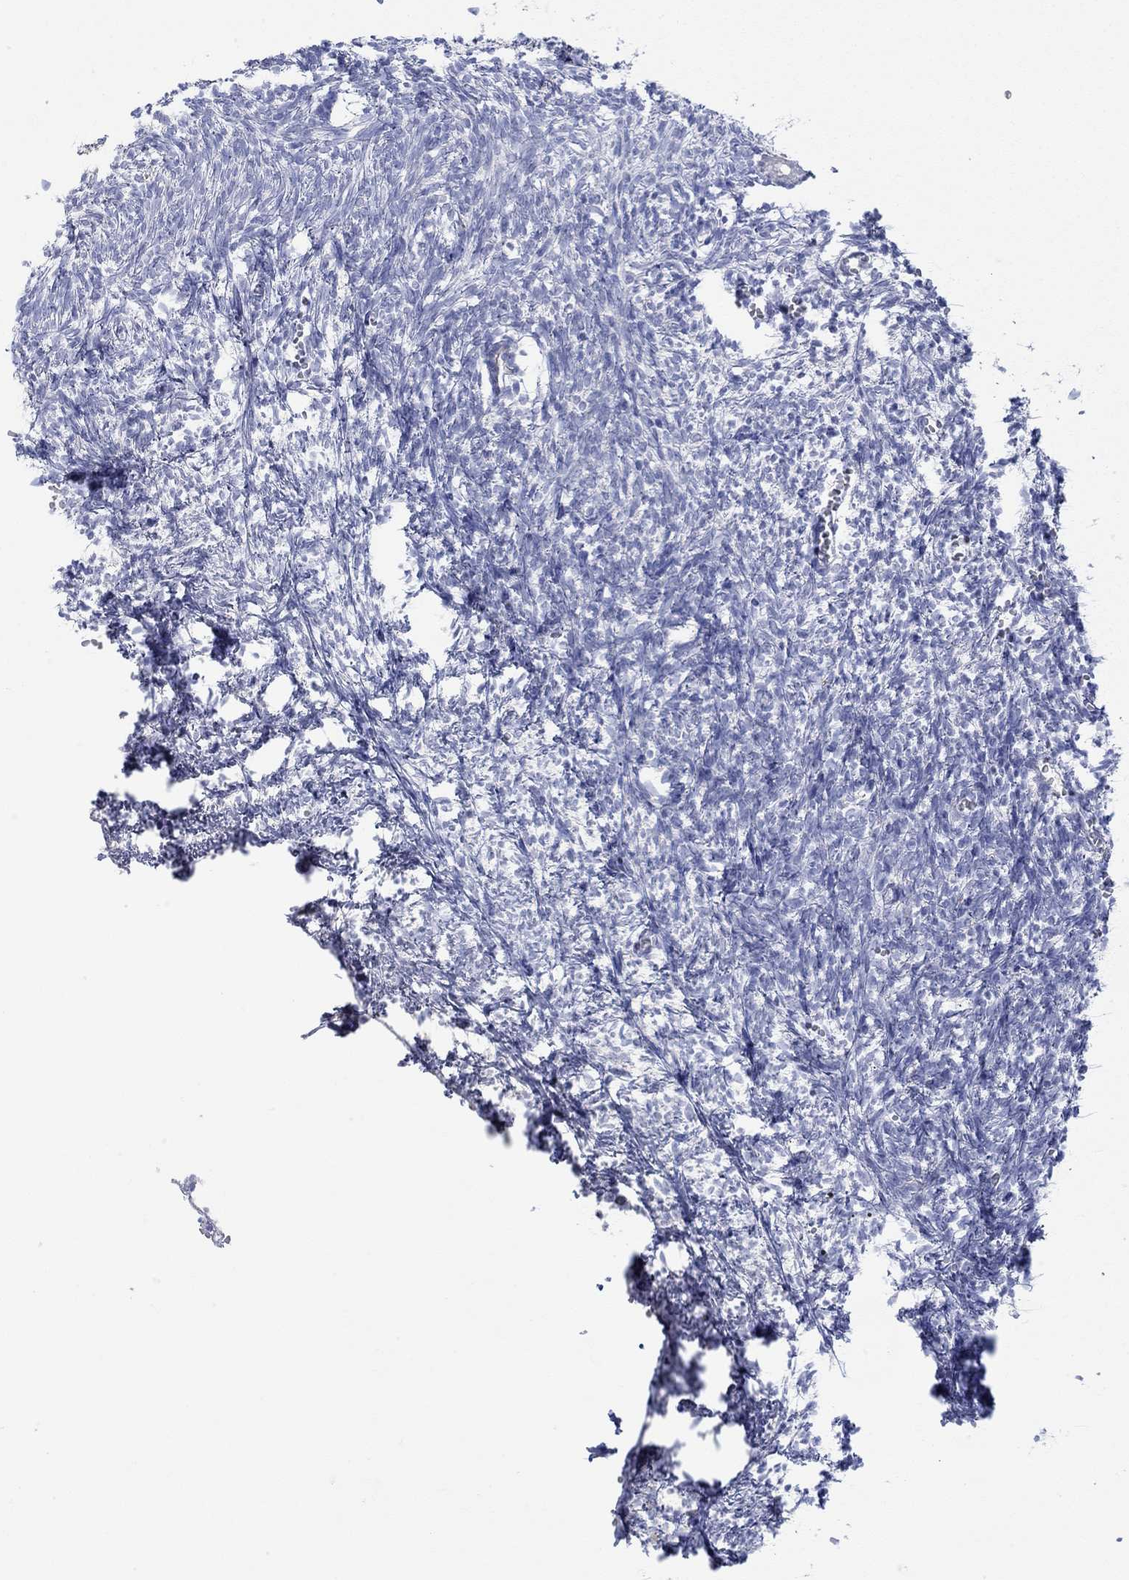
{"staining": {"intensity": "negative", "quantity": "none", "location": "none"}, "tissue": "ovary", "cell_type": "Follicle cells", "image_type": "normal", "snomed": [{"axis": "morphology", "description": "Normal tissue, NOS"}, {"axis": "topography", "description": "Ovary"}], "caption": "High magnification brightfield microscopy of benign ovary stained with DAB (3,3'-diaminobenzidine) (brown) and counterstained with hematoxylin (blue): follicle cells show no significant staining.", "gene": "PPIL6", "patient": {"sex": "female", "age": 43}}